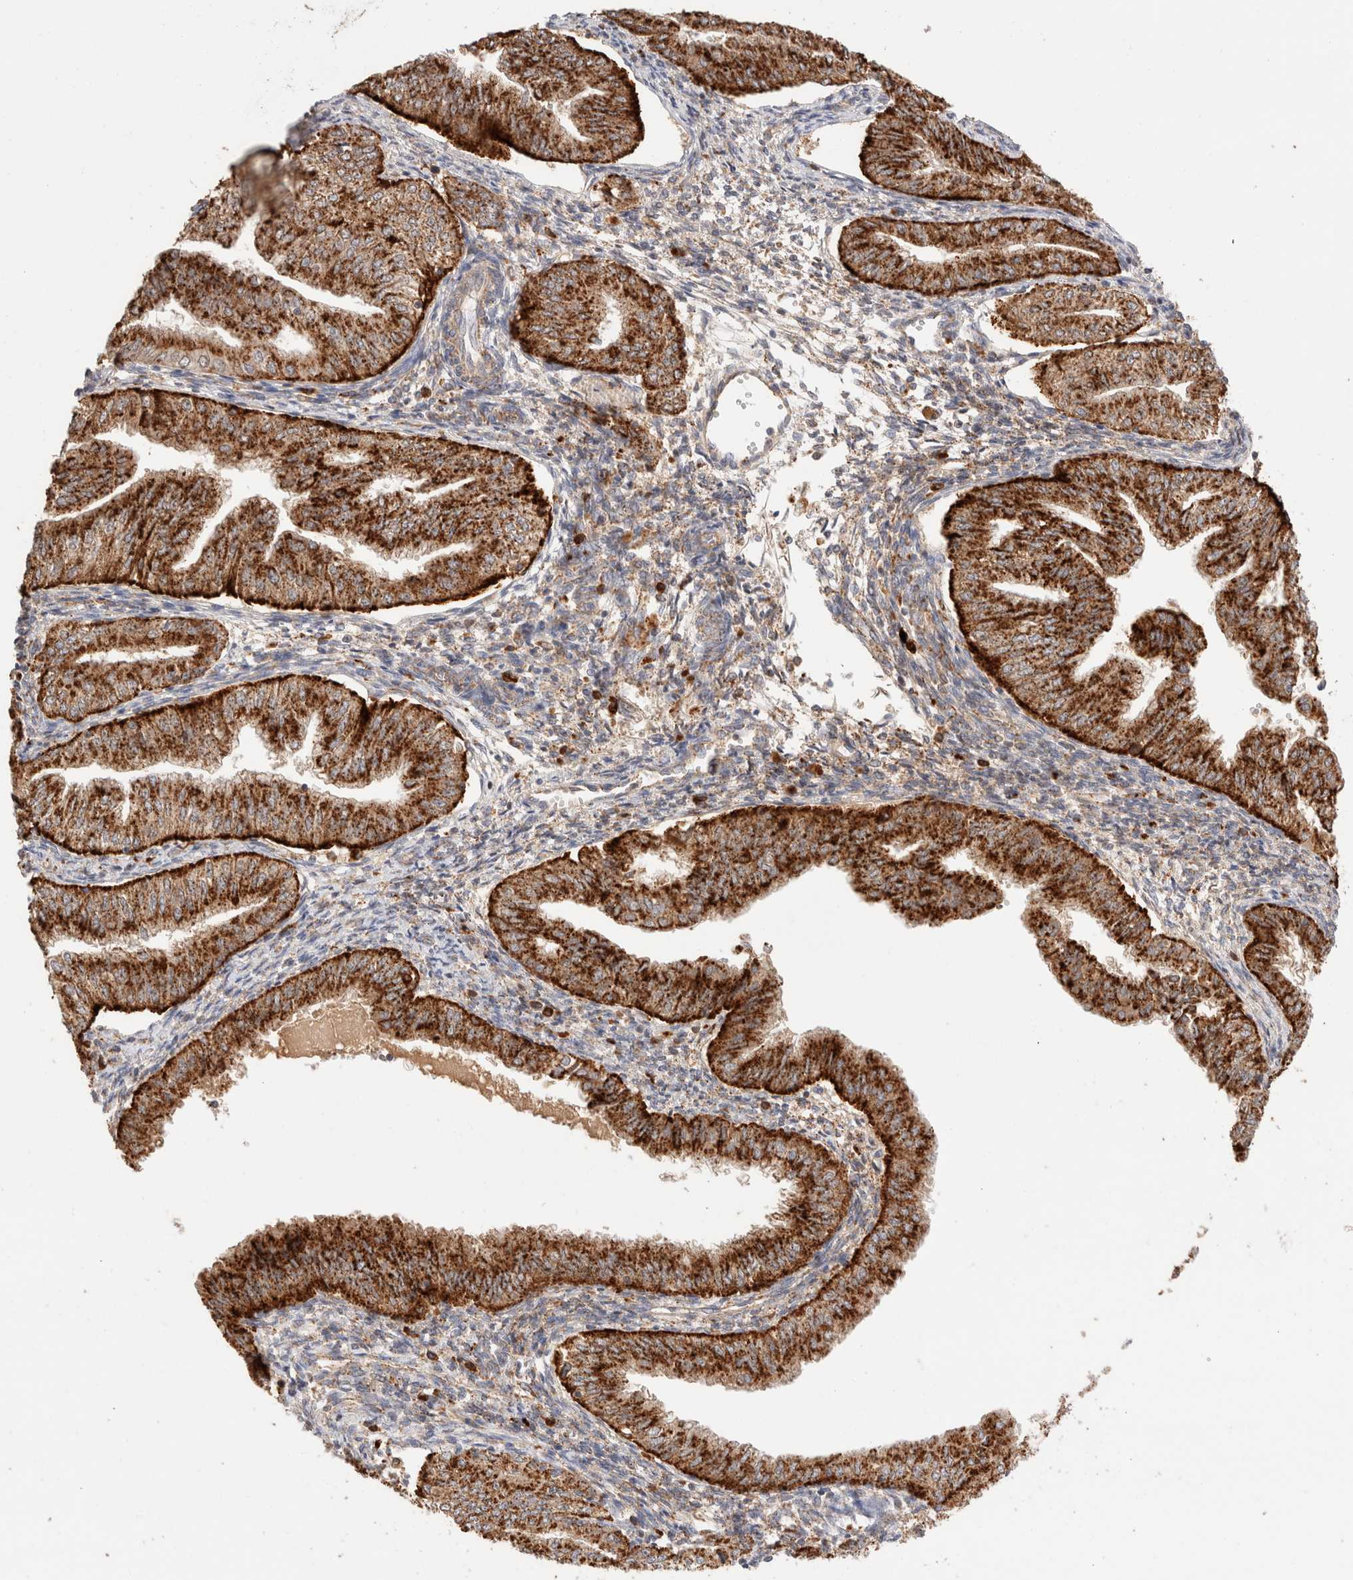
{"staining": {"intensity": "strong", "quantity": ">75%", "location": "cytoplasmic/membranous"}, "tissue": "endometrial cancer", "cell_type": "Tumor cells", "image_type": "cancer", "snomed": [{"axis": "morphology", "description": "Normal tissue, NOS"}, {"axis": "morphology", "description": "Adenocarcinoma, NOS"}, {"axis": "topography", "description": "Endometrium"}], "caption": "The image displays immunohistochemical staining of adenocarcinoma (endometrial). There is strong cytoplasmic/membranous positivity is seen in approximately >75% of tumor cells.", "gene": "RABEPK", "patient": {"sex": "female", "age": 53}}